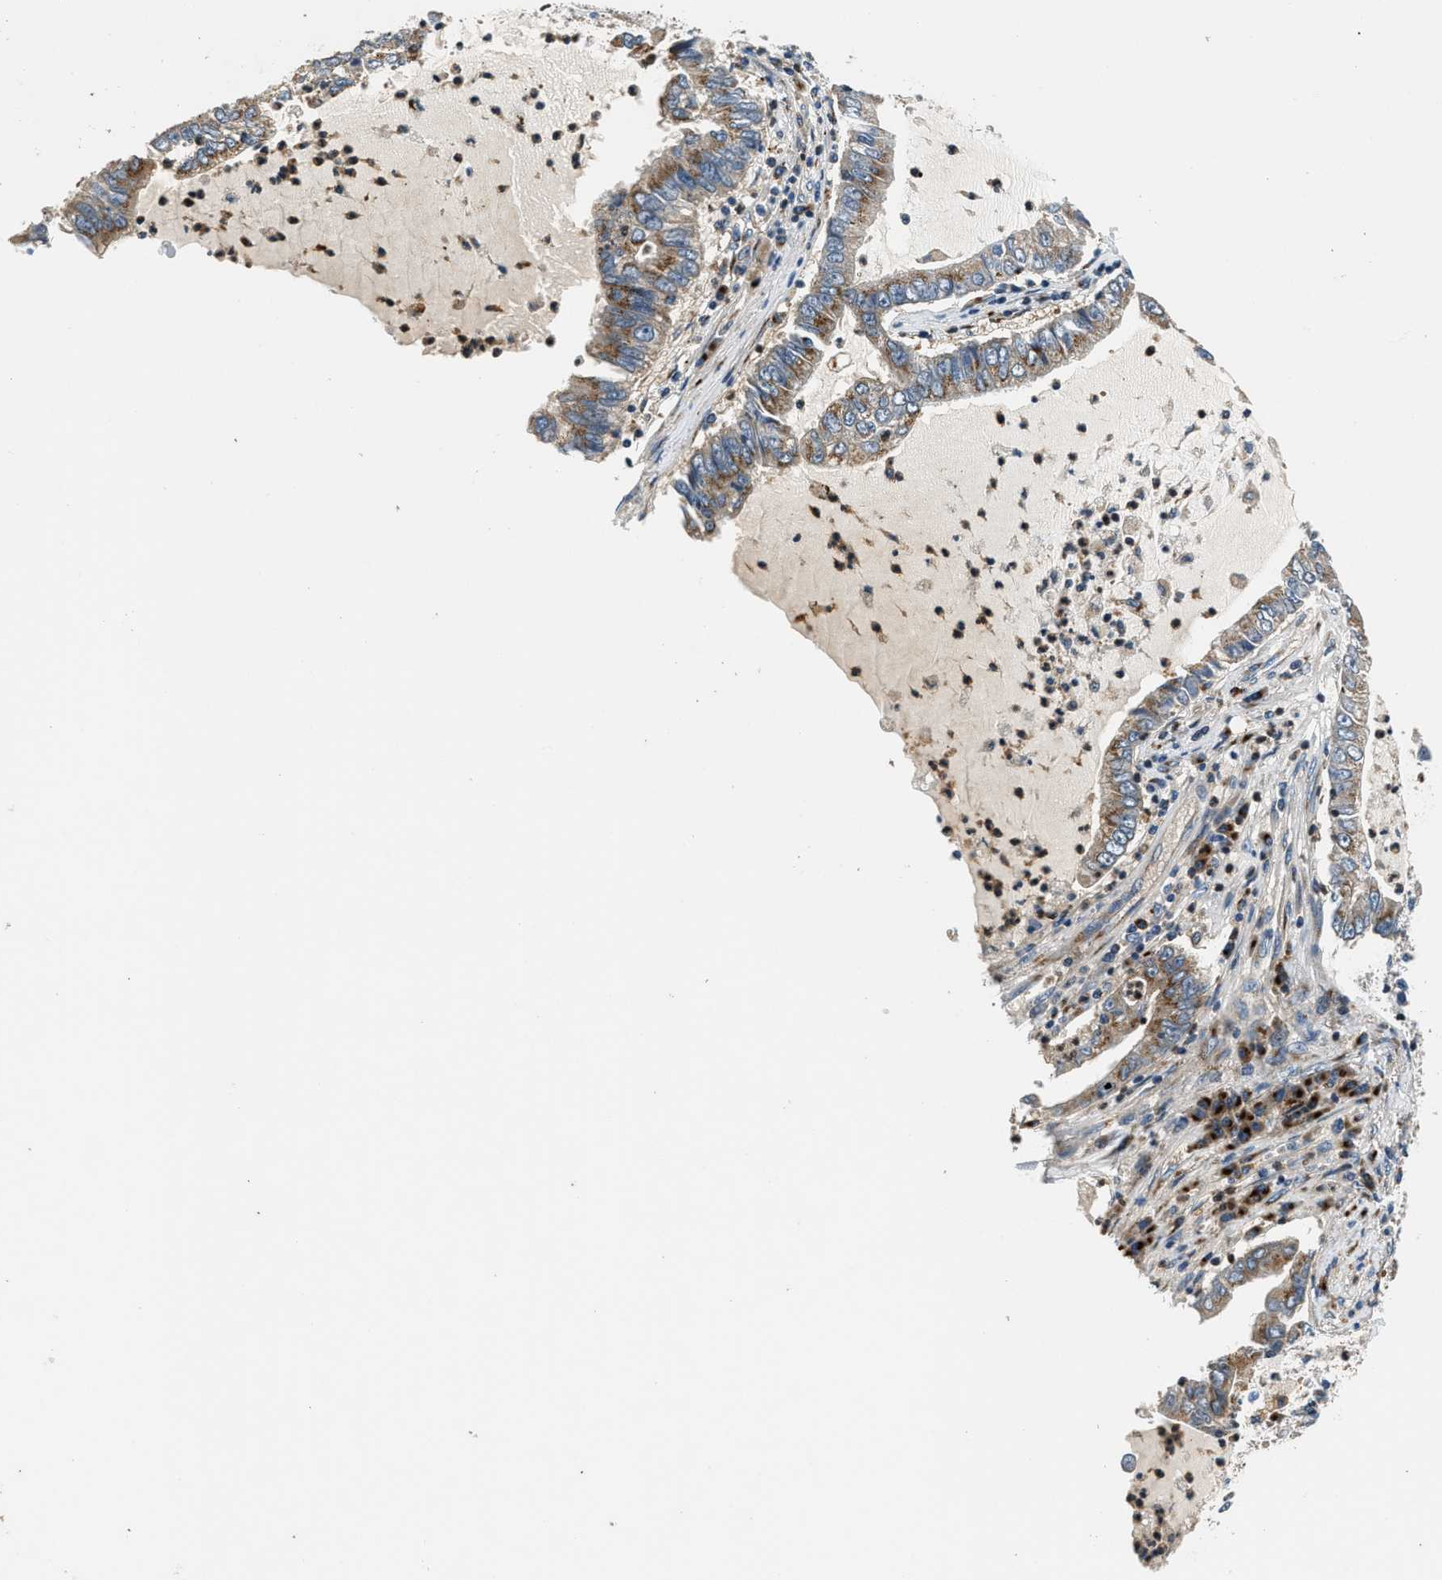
{"staining": {"intensity": "weak", "quantity": ">75%", "location": "cytoplasmic/membranous"}, "tissue": "lung cancer", "cell_type": "Tumor cells", "image_type": "cancer", "snomed": [{"axis": "morphology", "description": "Adenocarcinoma, NOS"}, {"axis": "topography", "description": "Lung"}], "caption": "The histopathology image reveals immunohistochemical staining of lung cancer (adenocarcinoma). There is weak cytoplasmic/membranous positivity is present in approximately >75% of tumor cells.", "gene": "FUT8", "patient": {"sex": "female", "age": 51}}